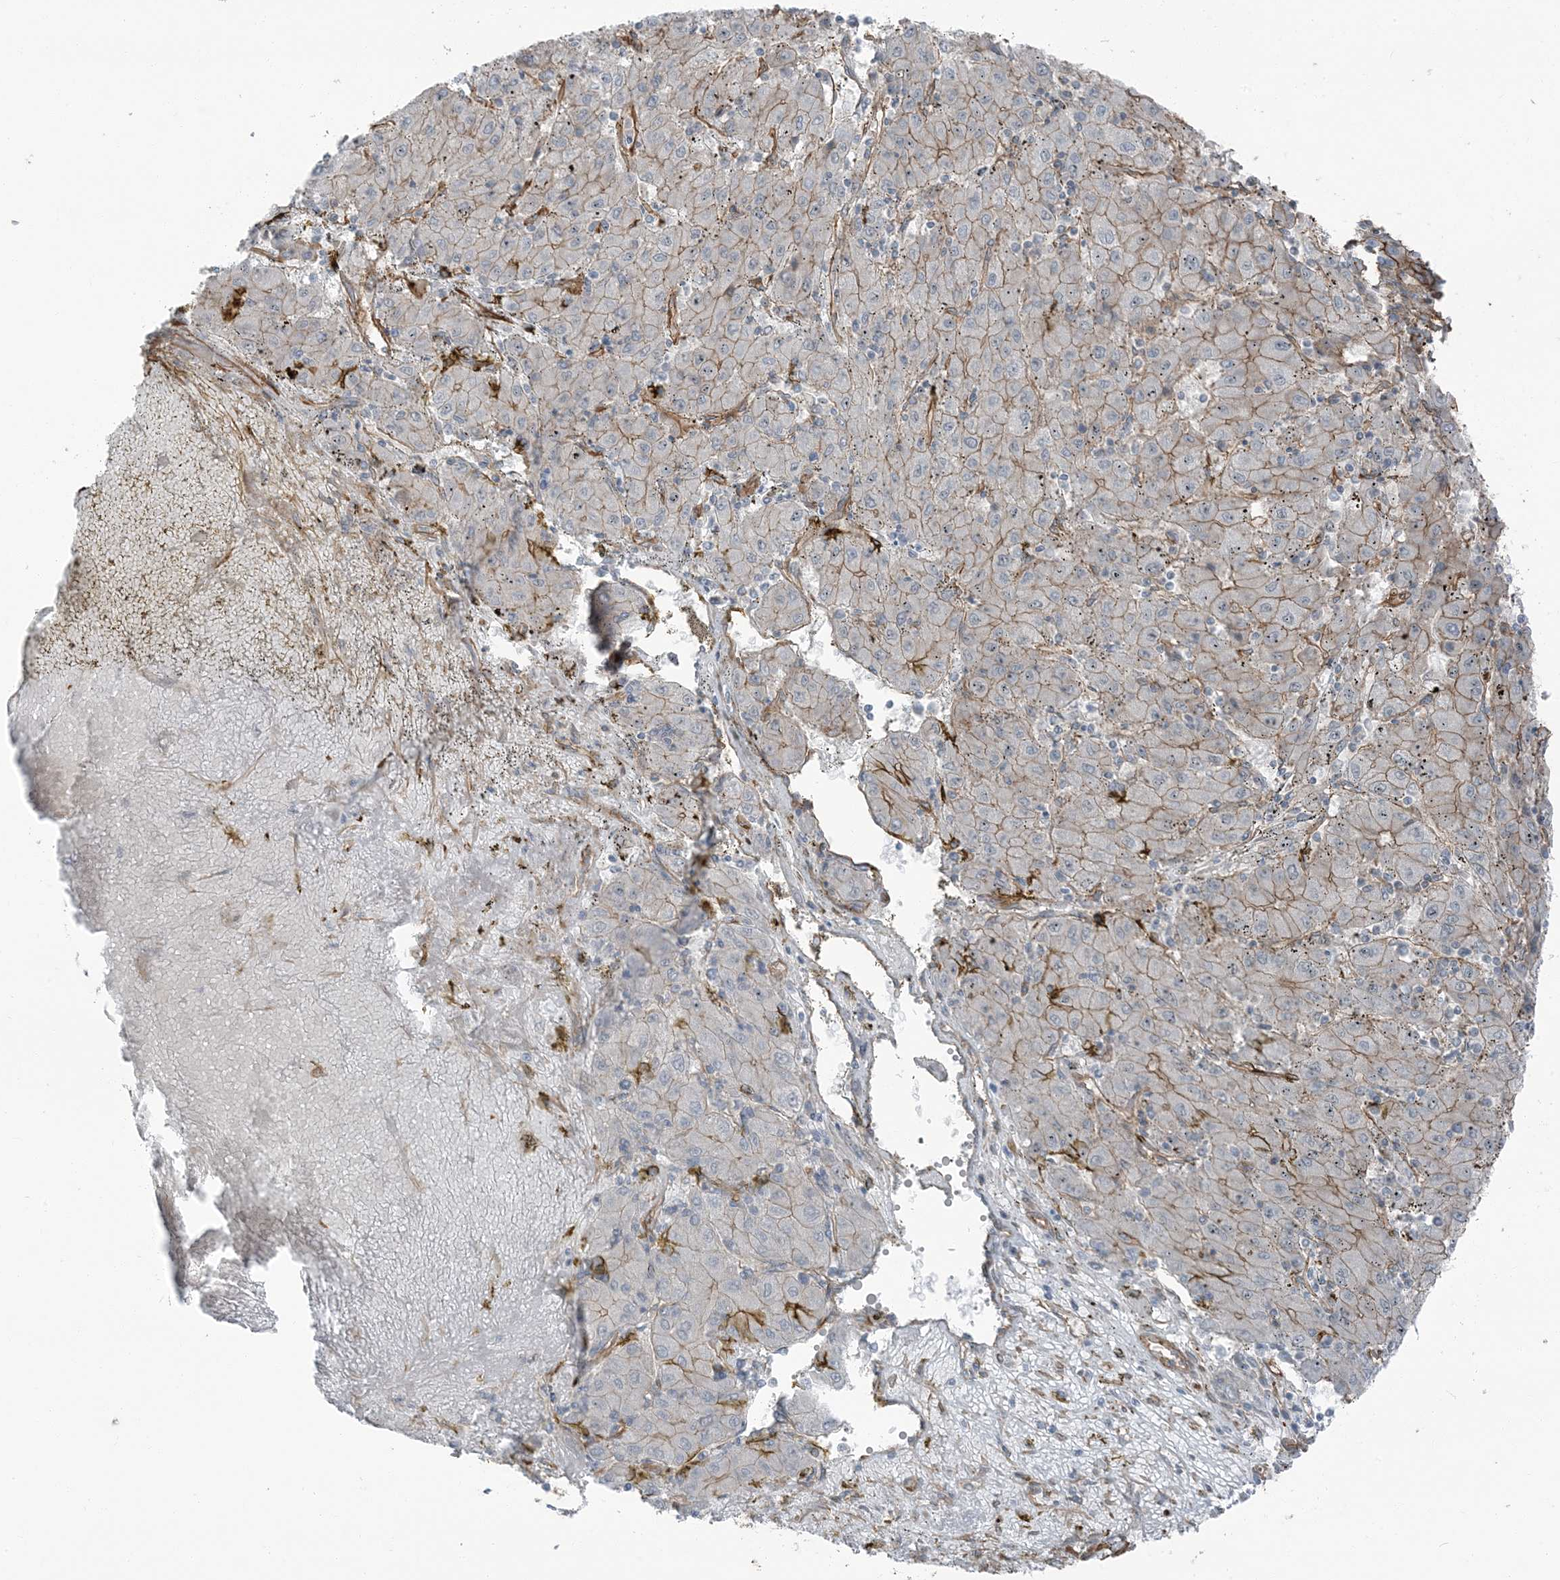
{"staining": {"intensity": "moderate", "quantity": "25%-75%", "location": "cytoplasmic/membranous"}, "tissue": "liver cancer", "cell_type": "Tumor cells", "image_type": "cancer", "snomed": [{"axis": "morphology", "description": "Carcinoma, Hepatocellular, NOS"}, {"axis": "topography", "description": "Liver"}], "caption": "Protein analysis of liver cancer tissue shows moderate cytoplasmic/membranous staining in approximately 25%-75% of tumor cells.", "gene": "ZFP90", "patient": {"sex": "male", "age": 72}}